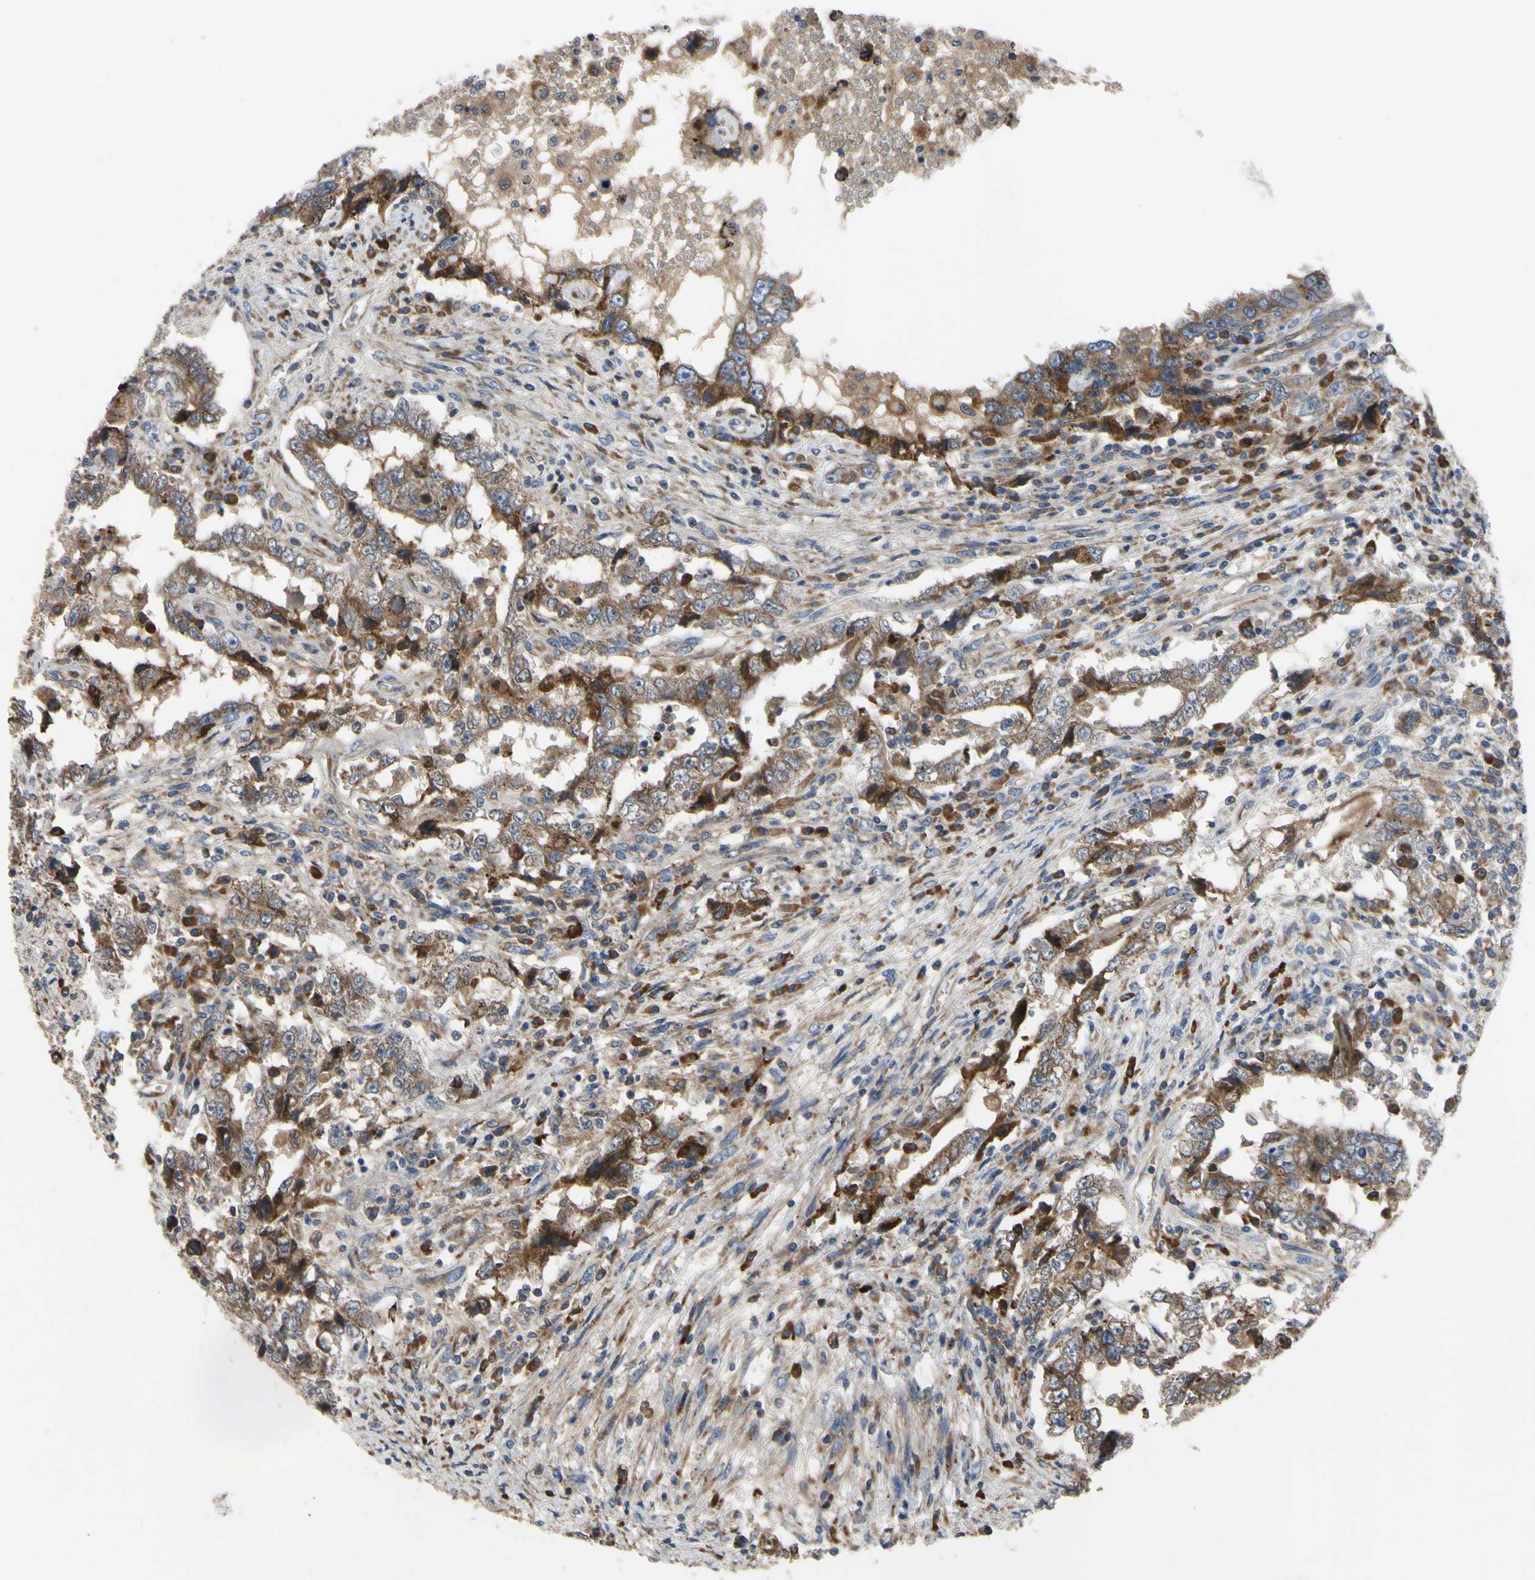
{"staining": {"intensity": "moderate", "quantity": ">75%", "location": "cytoplasmic/membranous"}, "tissue": "testis cancer", "cell_type": "Tumor cells", "image_type": "cancer", "snomed": [{"axis": "morphology", "description": "Carcinoma, Embryonal, NOS"}, {"axis": "topography", "description": "Testis"}], "caption": "Immunohistochemical staining of human testis cancer (embryonal carcinoma) demonstrates medium levels of moderate cytoplasmic/membranous positivity in about >75% of tumor cells.", "gene": "XIAP", "patient": {"sex": "male", "age": 26}}